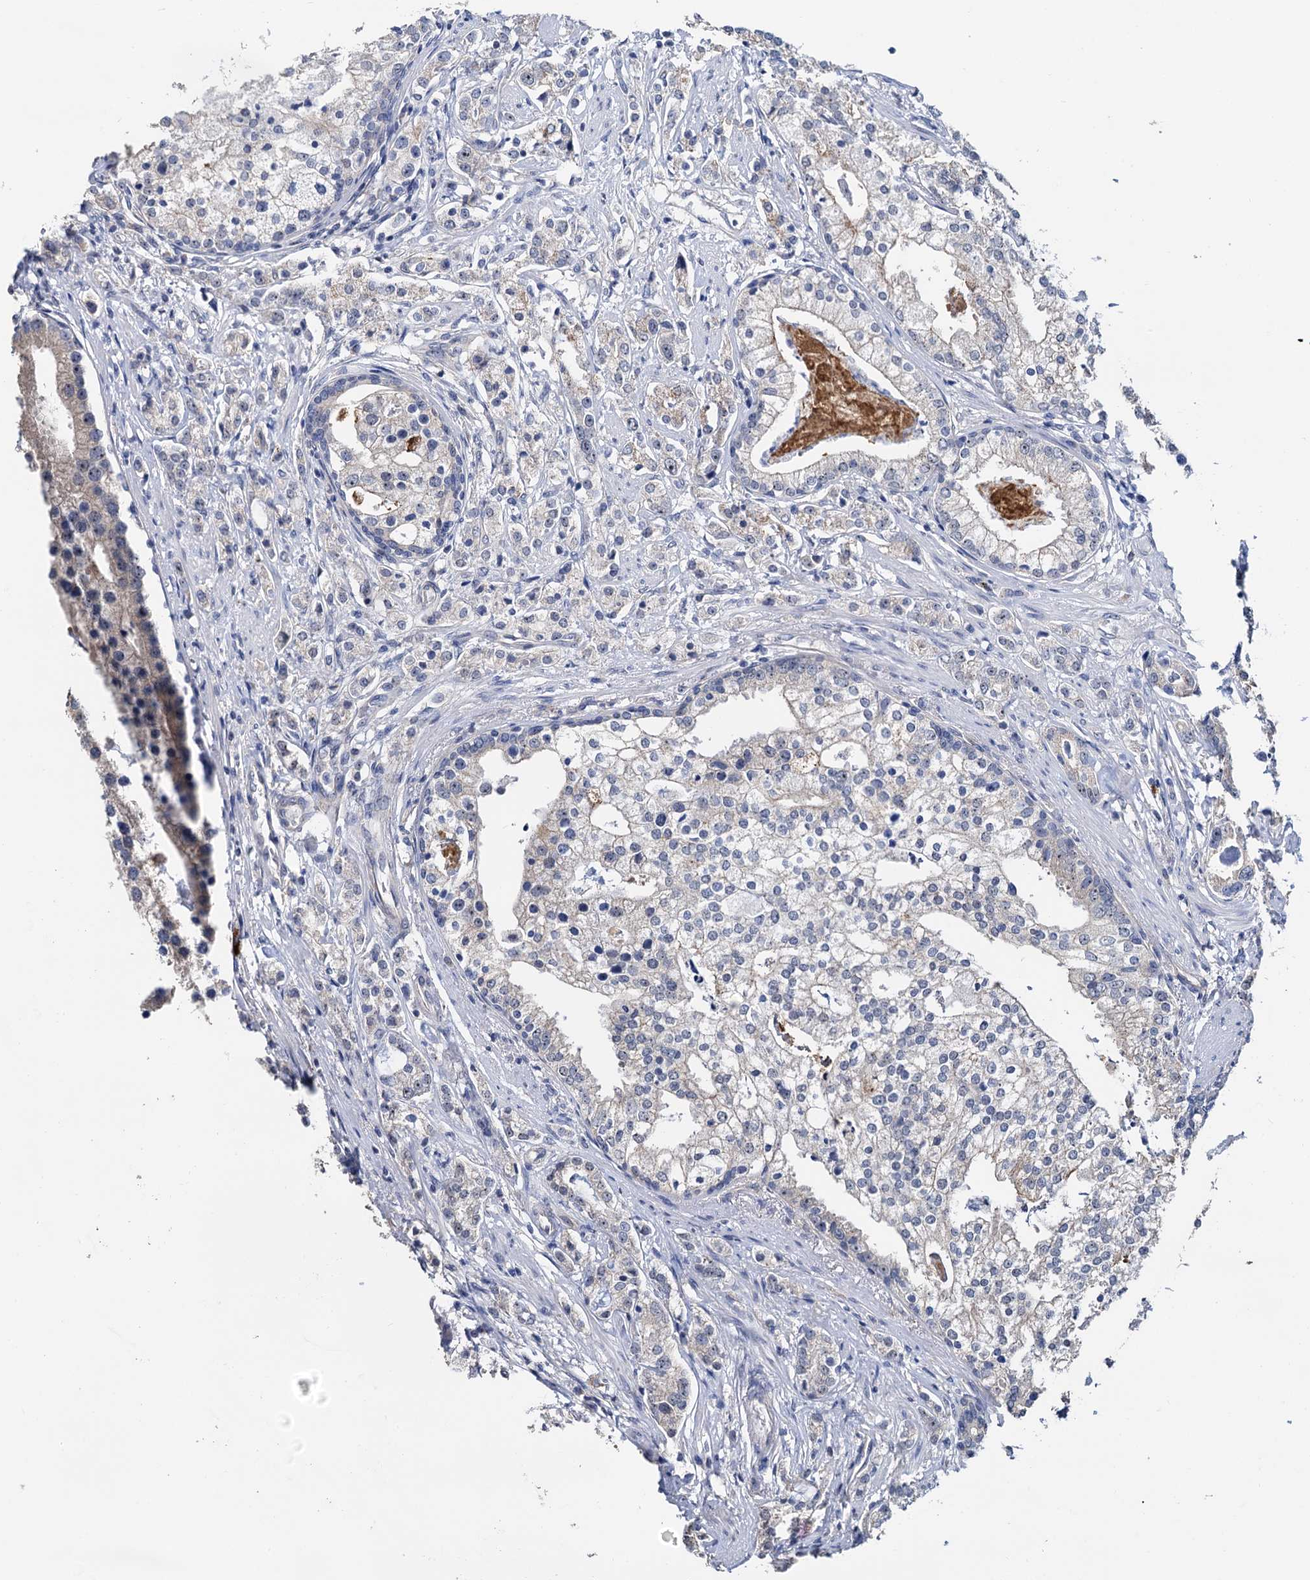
{"staining": {"intensity": "negative", "quantity": "none", "location": "none"}, "tissue": "prostate cancer", "cell_type": "Tumor cells", "image_type": "cancer", "snomed": [{"axis": "morphology", "description": "Adenocarcinoma, High grade"}, {"axis": "topography", "description": "Prostate"}], "caption": "IHC micrograph of human prostate high-grade adenocarcinoma stained for a protein (brown), which exhibits no staining in tumor cells. (DAB immunohistochemistry (IHC), high magnification).", "gene": "C2CD3", "patient": {"sex": "male", "age": 69}}